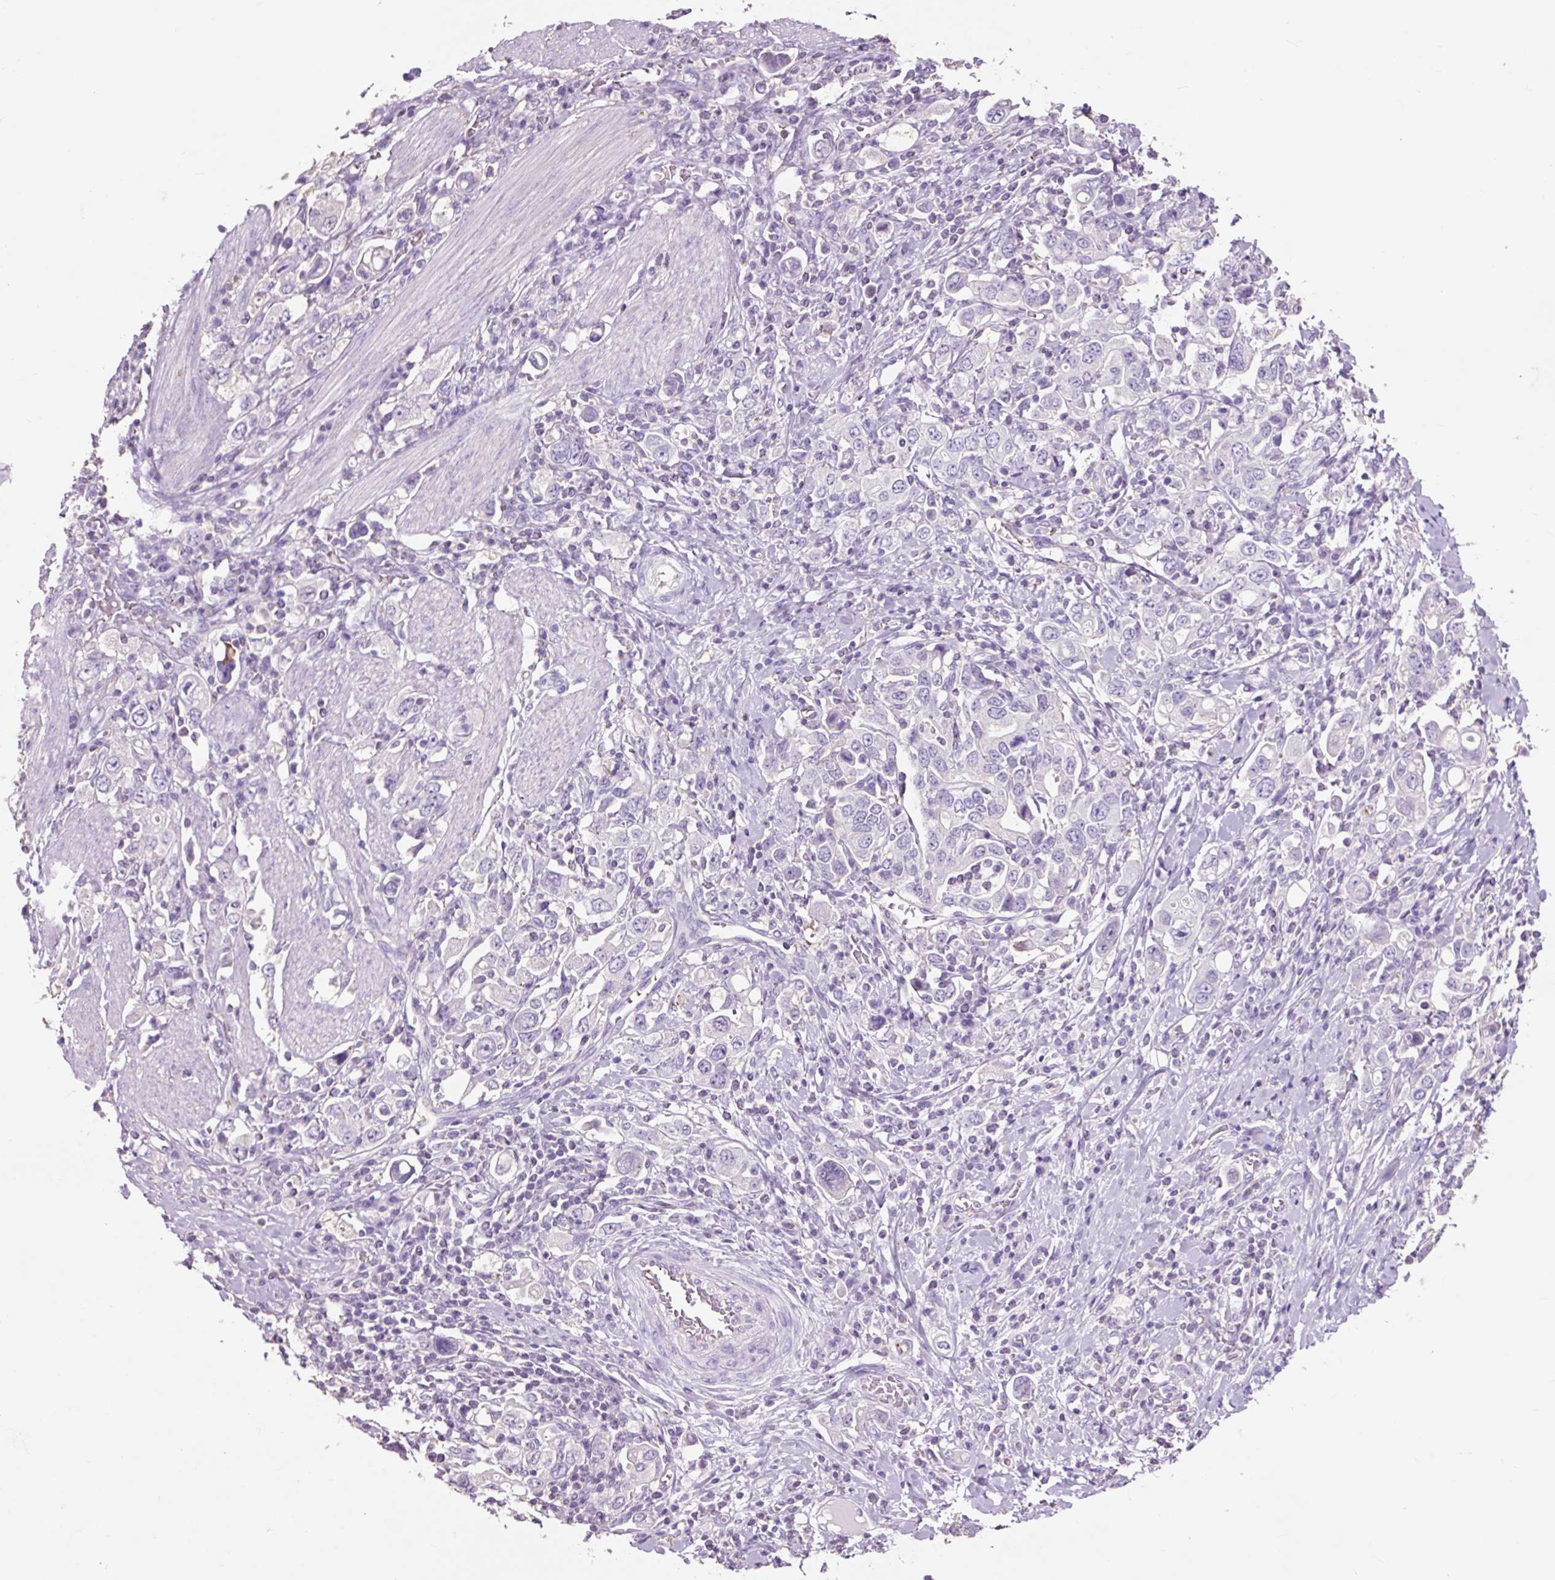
{"staining": {"intensity": "negative", "quantity": "none", "location": "none"}, "tissue": "stomach cancer", "cell_type": "Tumor cells", "image_type": "cancer", "snomed": [{"axis": "morphology", "description": "Adenocarcinoma, NOS"}, {"axis": "topography", "description": "Stomach, upper"}], "caption": "Immunohistochemistry (IHC) micrograph of adenocarcinoma (stomach) stained for a protein (brown), which reveals no positivity in tumor cells.", "gene": "OR10A7", "patient": {"sex": "male", "age": 62}}